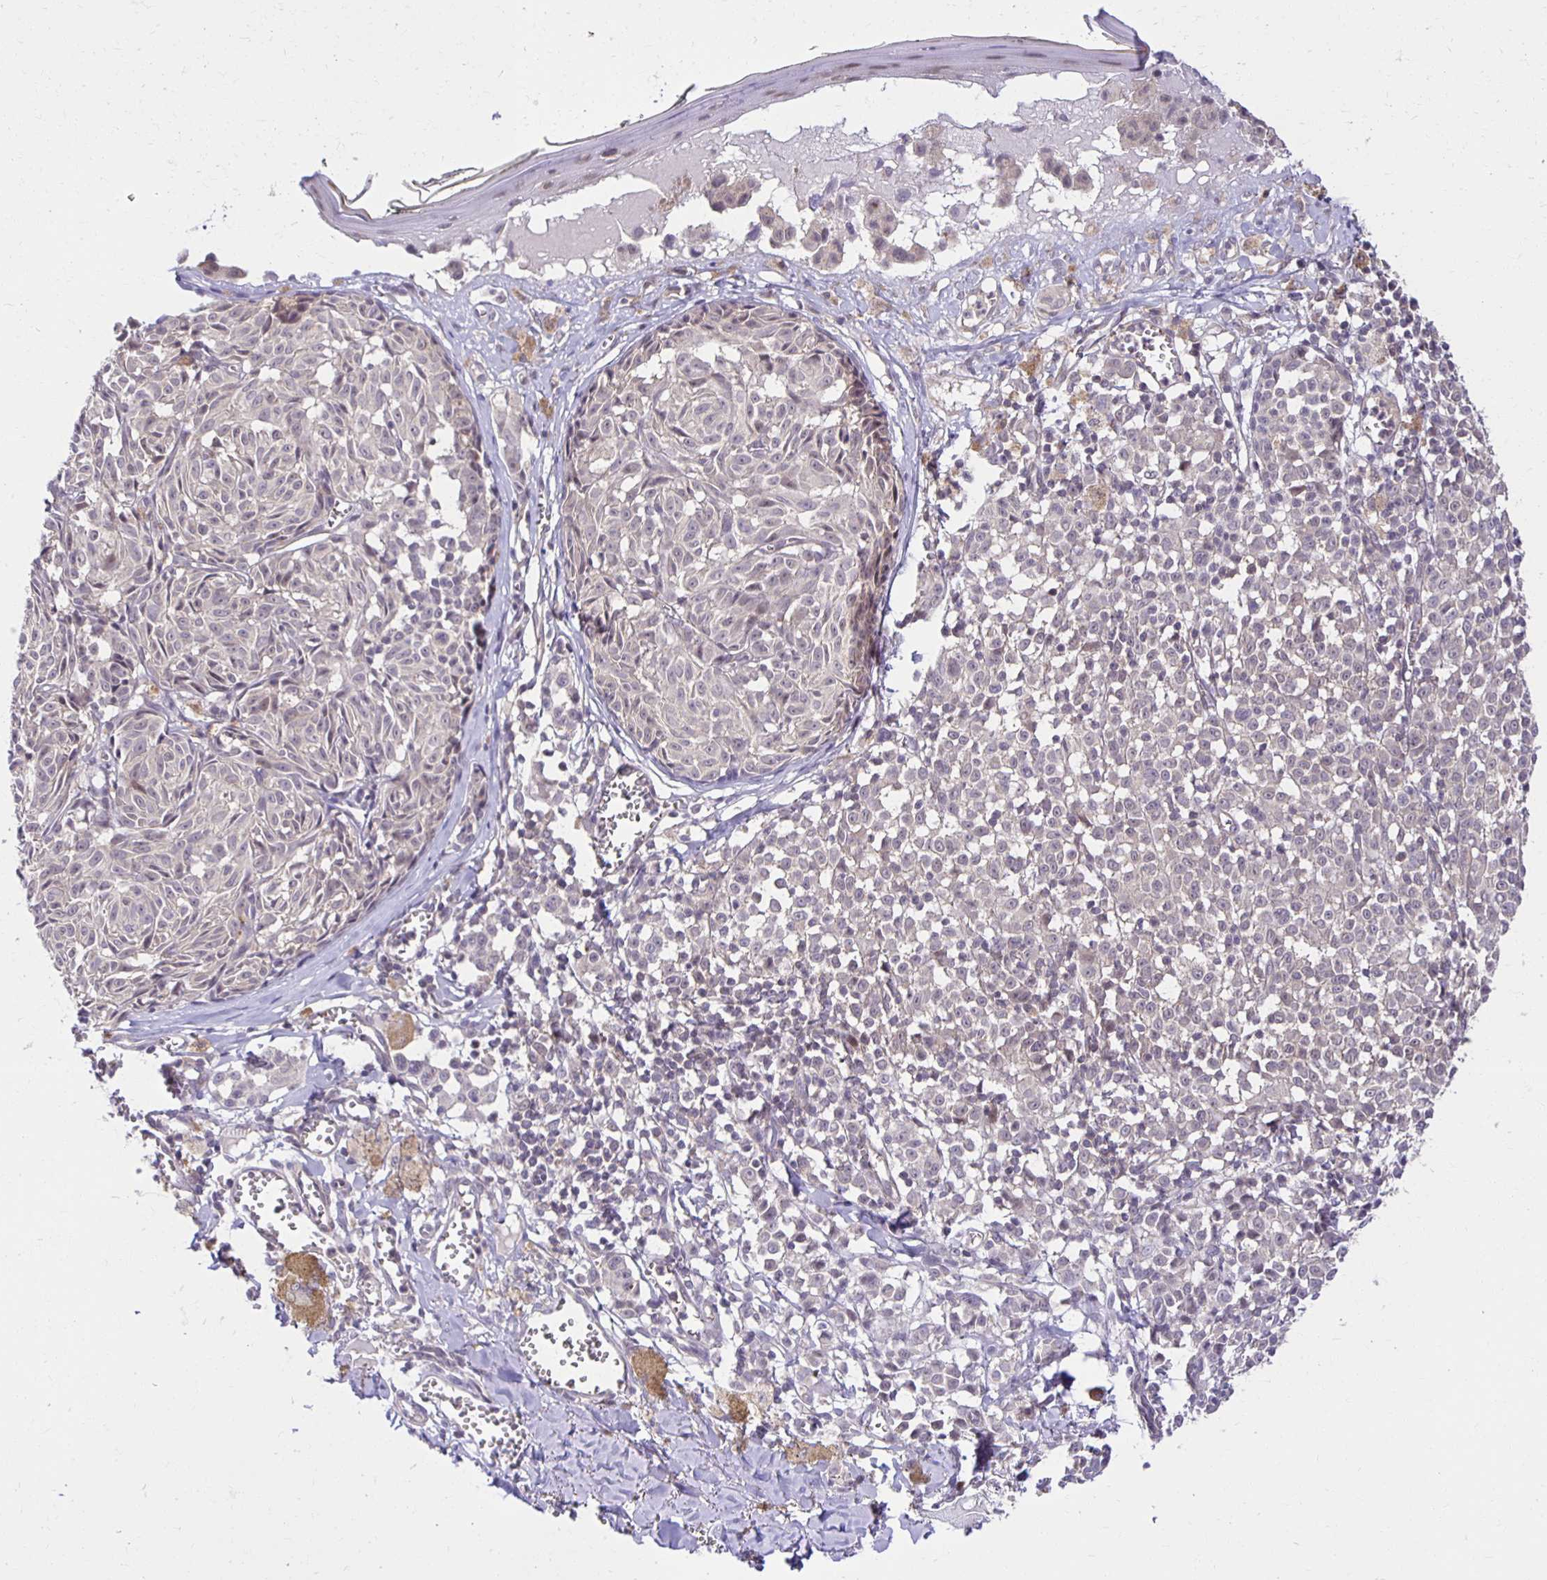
{"staining": {"intensity": "negative", "quantity": "none", "location": "none"}, "tissue": "melanoma", "cell_type": "Tumor cells", "image_type": "cancer", "snomed": [{"axis": "morphology", "description": "Malignant melanoma, NOS"}, {"axis": "topography", "description": "Skin"}], "caption": "There is no significant expression in tumor cells of malignant melanoma. (Stains: DAB (3,3'-diaminobenzidine) immunohistochemistry (IHC) with hematoxylin counter stain, Microscopy: brightfield microscopy at high magnification).", "gene": "MIEN1", "patient": {"sex": "female", "age": 43}}